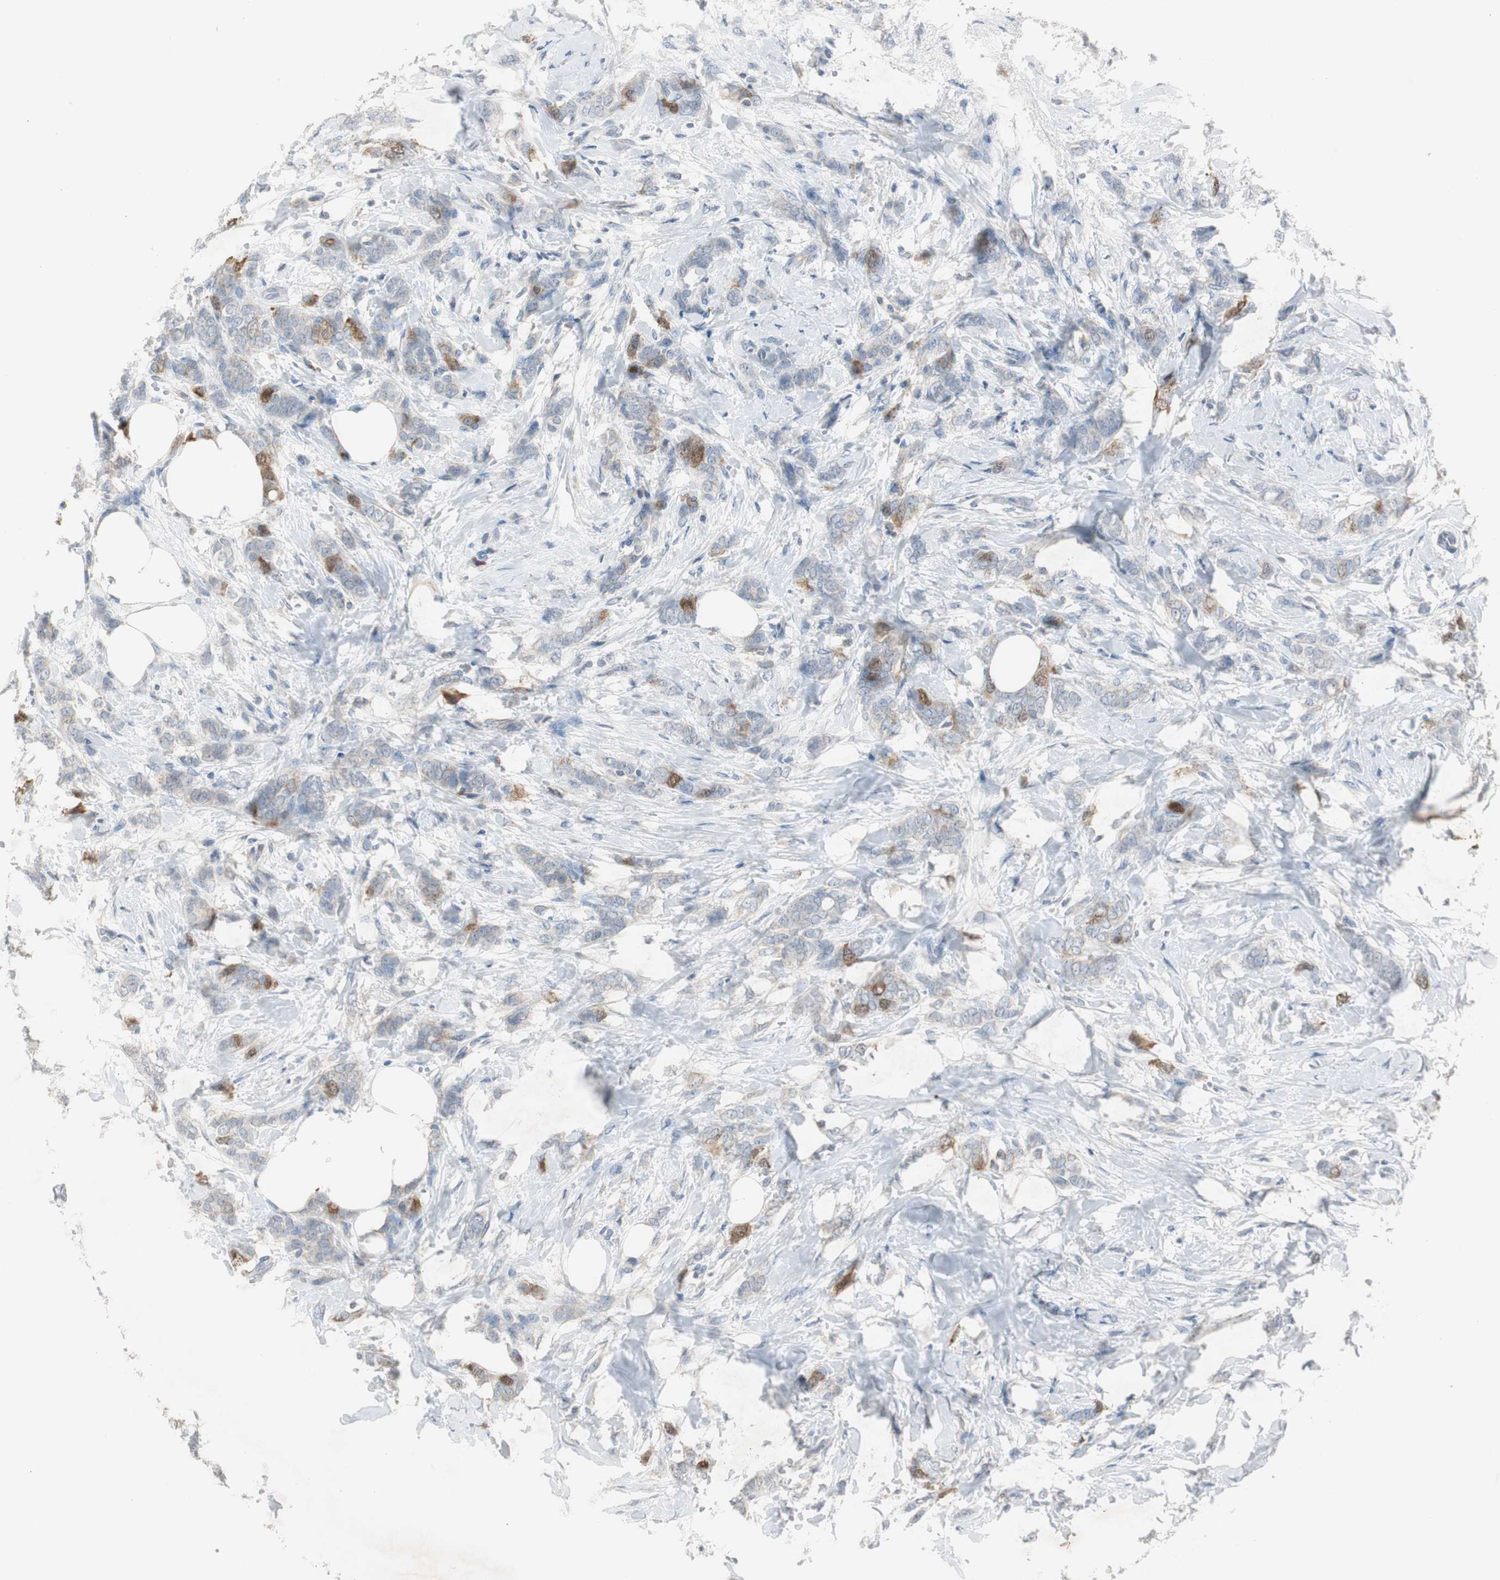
{"staining": {"intensity": "weak", "quantity": "<25%", "location": "cytoplasmic/membranous"}, "tissue": "breast cancer", "cell_type": "Tumor cells", "image_type": "cancer", "snomed": [{"axis": "morphology", "description": "Lobular carcinoma, in situ"}, {"axis": "morphology", "description": "Lobular carcinoma"}, {"axis": "topography", "description": "Breast"}], "caption": "High magnification brightfield microscopy of breast cancer (lobular carcinoma) stained with DAB (3,3'-diaminobenzidine) (brown) and counterstained with hematoxylin (blue): tumor cells show no significant expression.", "gene": "TK1", "patient": {"sex": "female", "age": 41}}